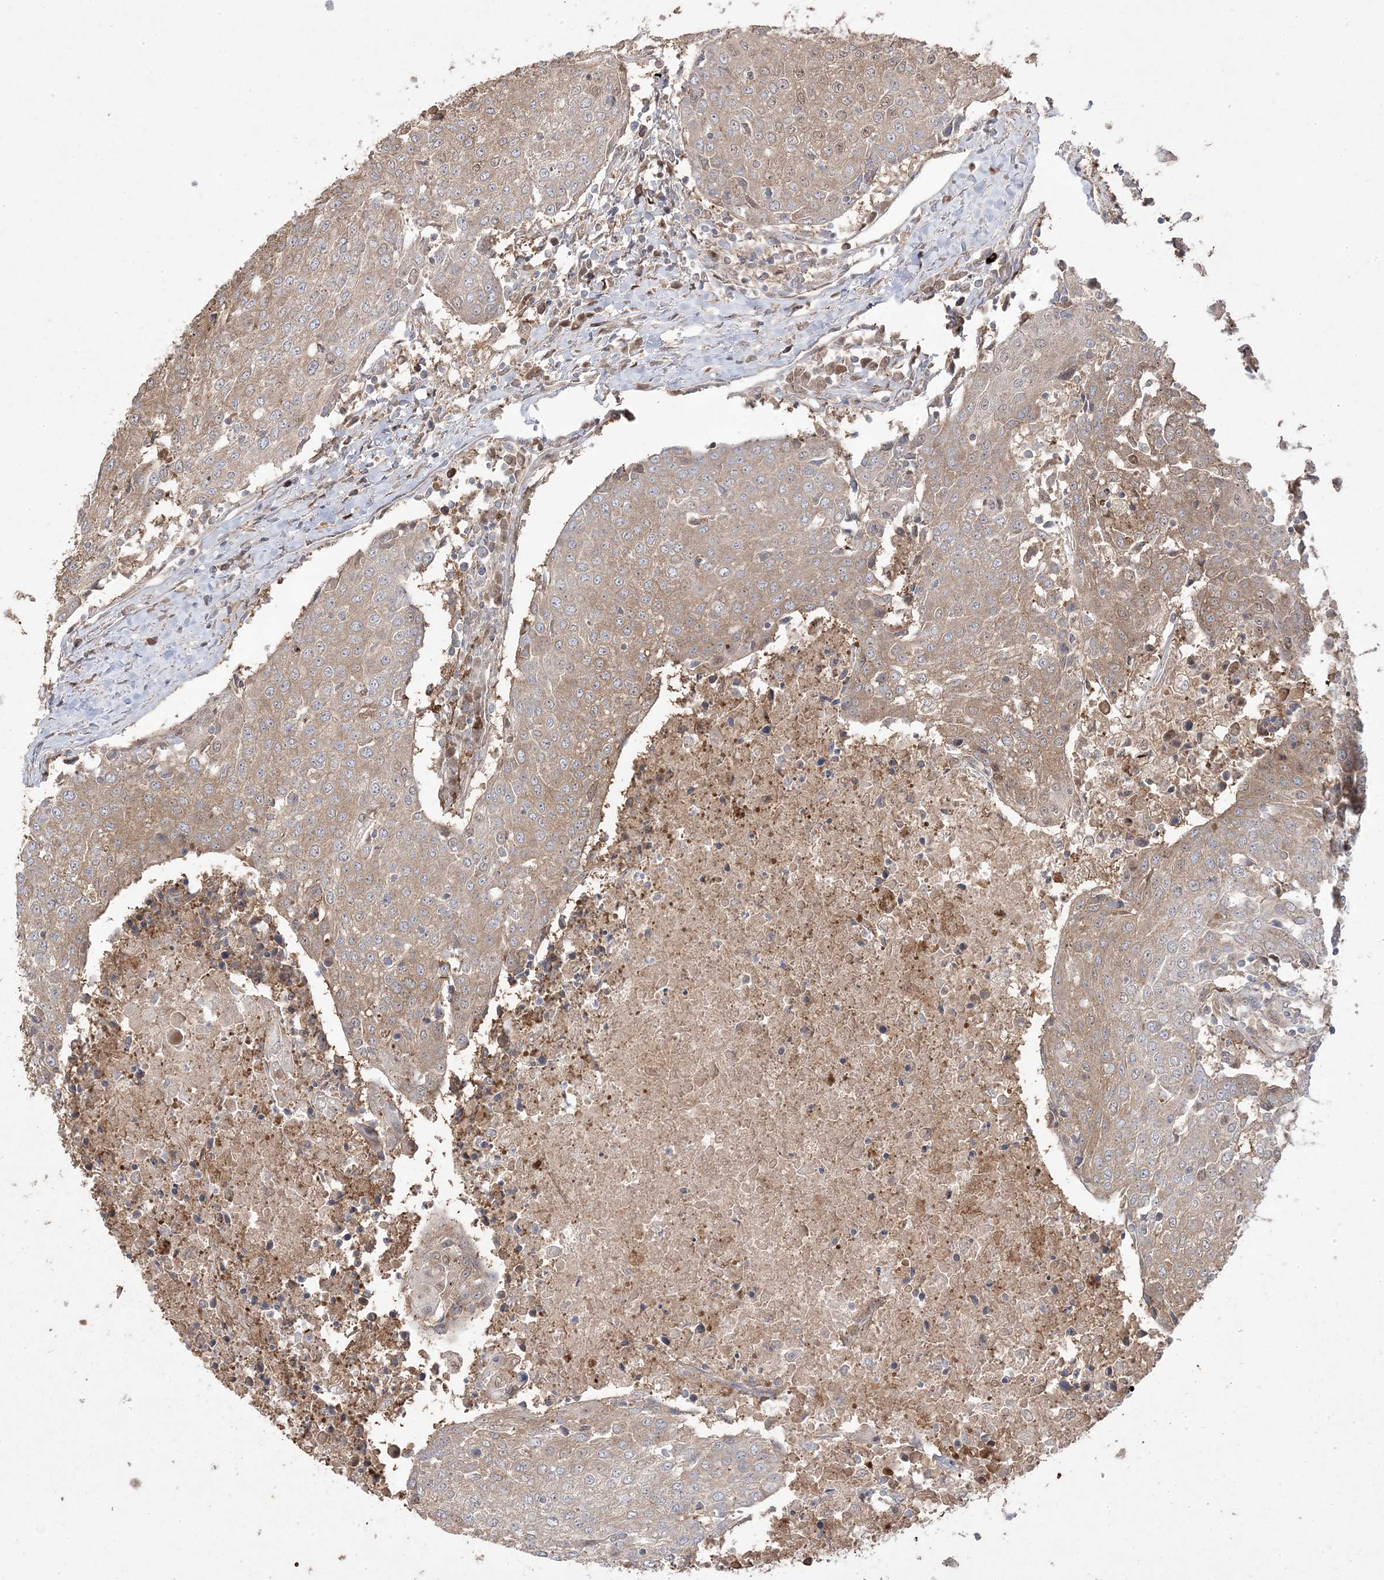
{"staining": {"intensity": "moderate", "quantity": ">75%", "location": "cytoplasmic/membranous"}, "tissue": "urothelial cancer", "cell_type": "Tumor cells", "image_type": "cancer", "snomed": [{"axis": "morphology", "description": "Urothelial carcinoma, High grade"}, {"axis": "topography", "description": "Urinary bladder"}], "caption": "A high-resolution micrograph shows immunohistochemistry staining of high-grade urothelial carcinoma, which demonstrates moderate cytoplasmic/membranous positivity in approximately >75% of tumor cells. The protein of interest is stained brown, and the nuclei are stained in blue (DAB IHC with brightfield microscopy, high magnification).", "gene": "PPOX", "patient": {"sex": "female", "age": 85}}